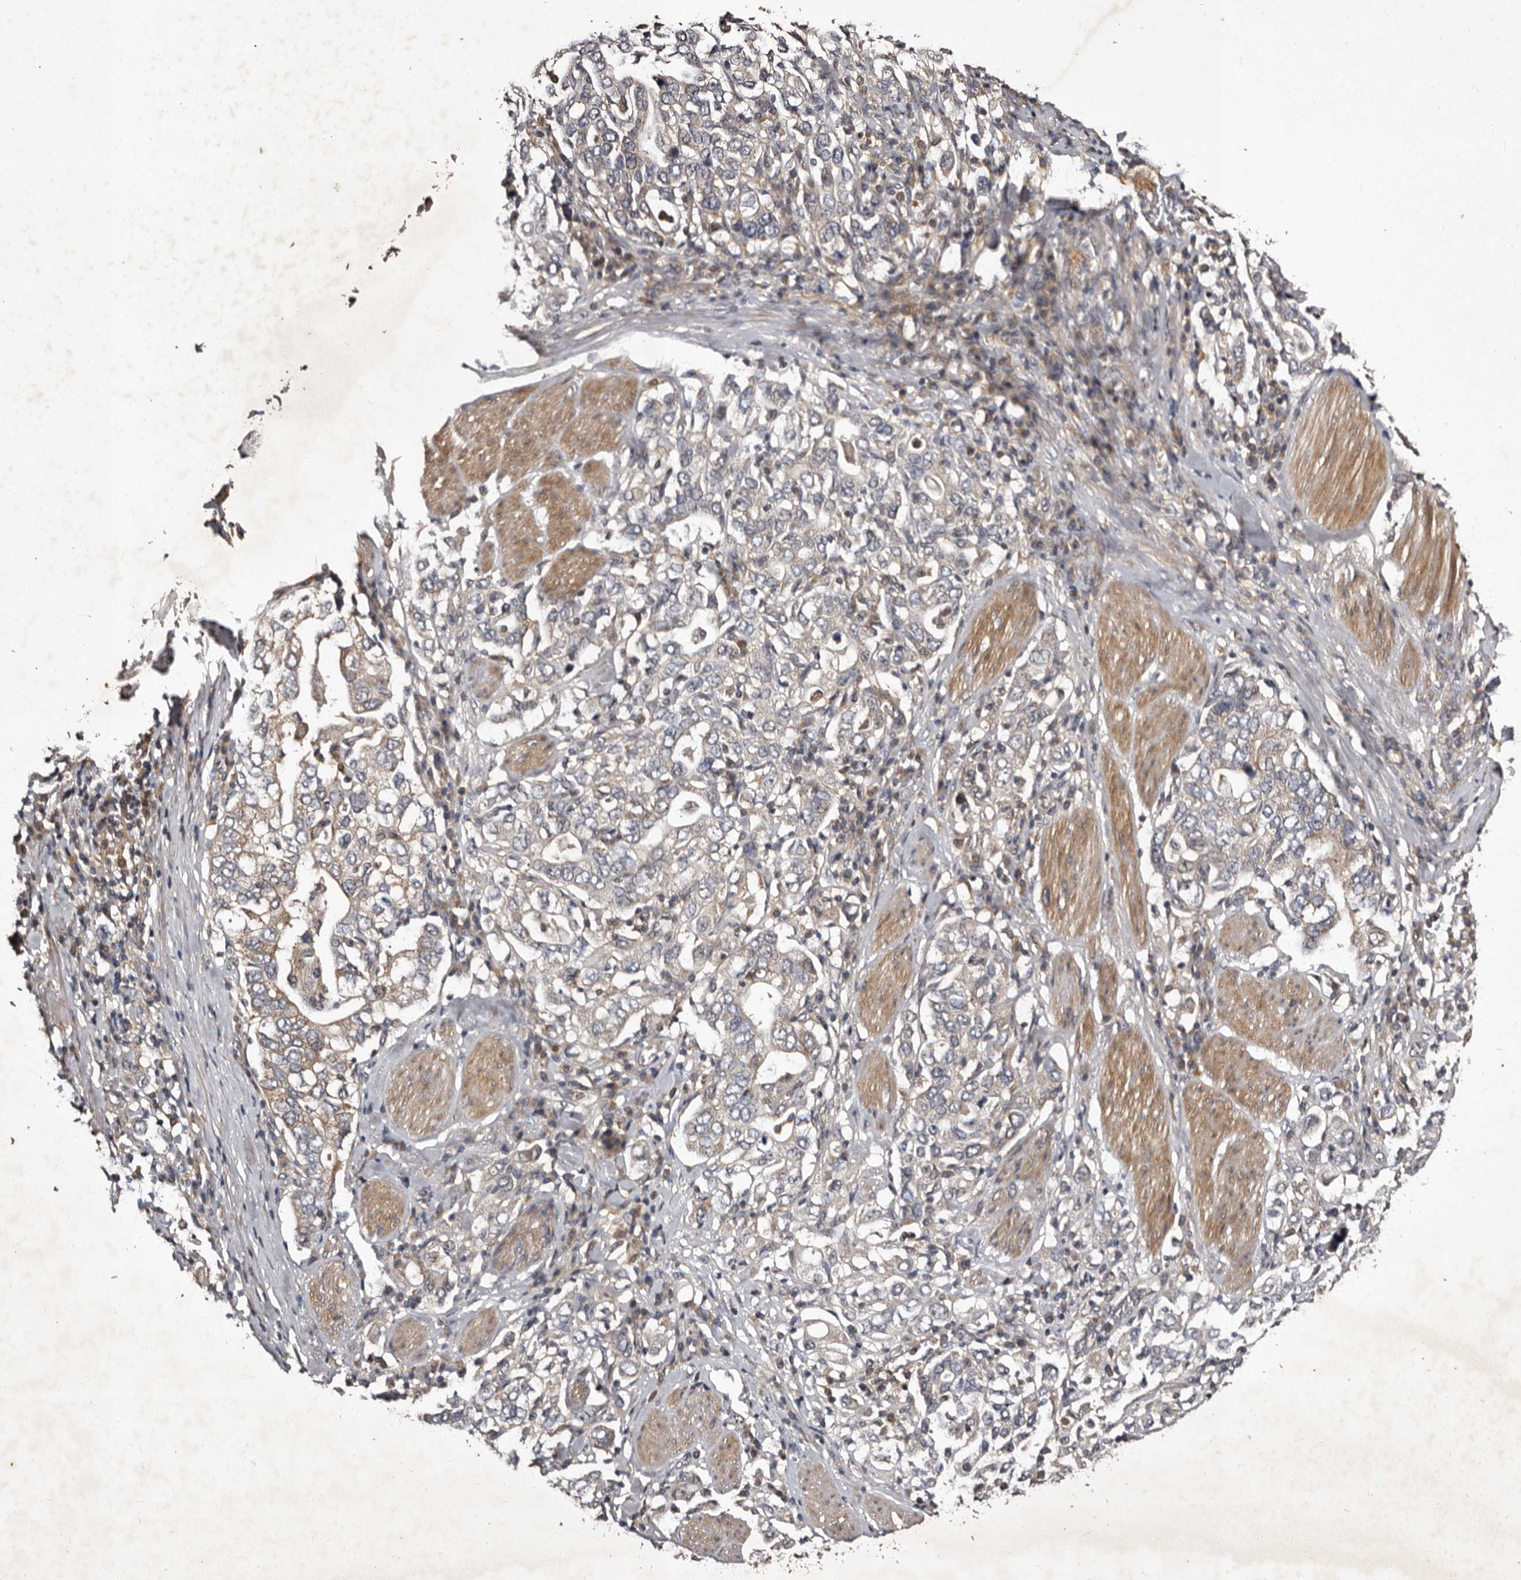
{"staining": {"intensity": "negative", "quantity": "none", "location": "none"}, "tissue": "stomach cancer", "cell_type": "Tumor cells", "image_type": "cancer", "snomed": [{"axis": "morphology", "description": "Adenocarcinoma, NOS"}, {"axis": "topography", "description": "Stomach, upper"}], "caption": "IHC image of human stomach adenocarcinoma stained for a protein (brown), which displays no staining in tumor cells.", "gene": "MKRN3", "patient": {"sex": "male", "age": 62}}